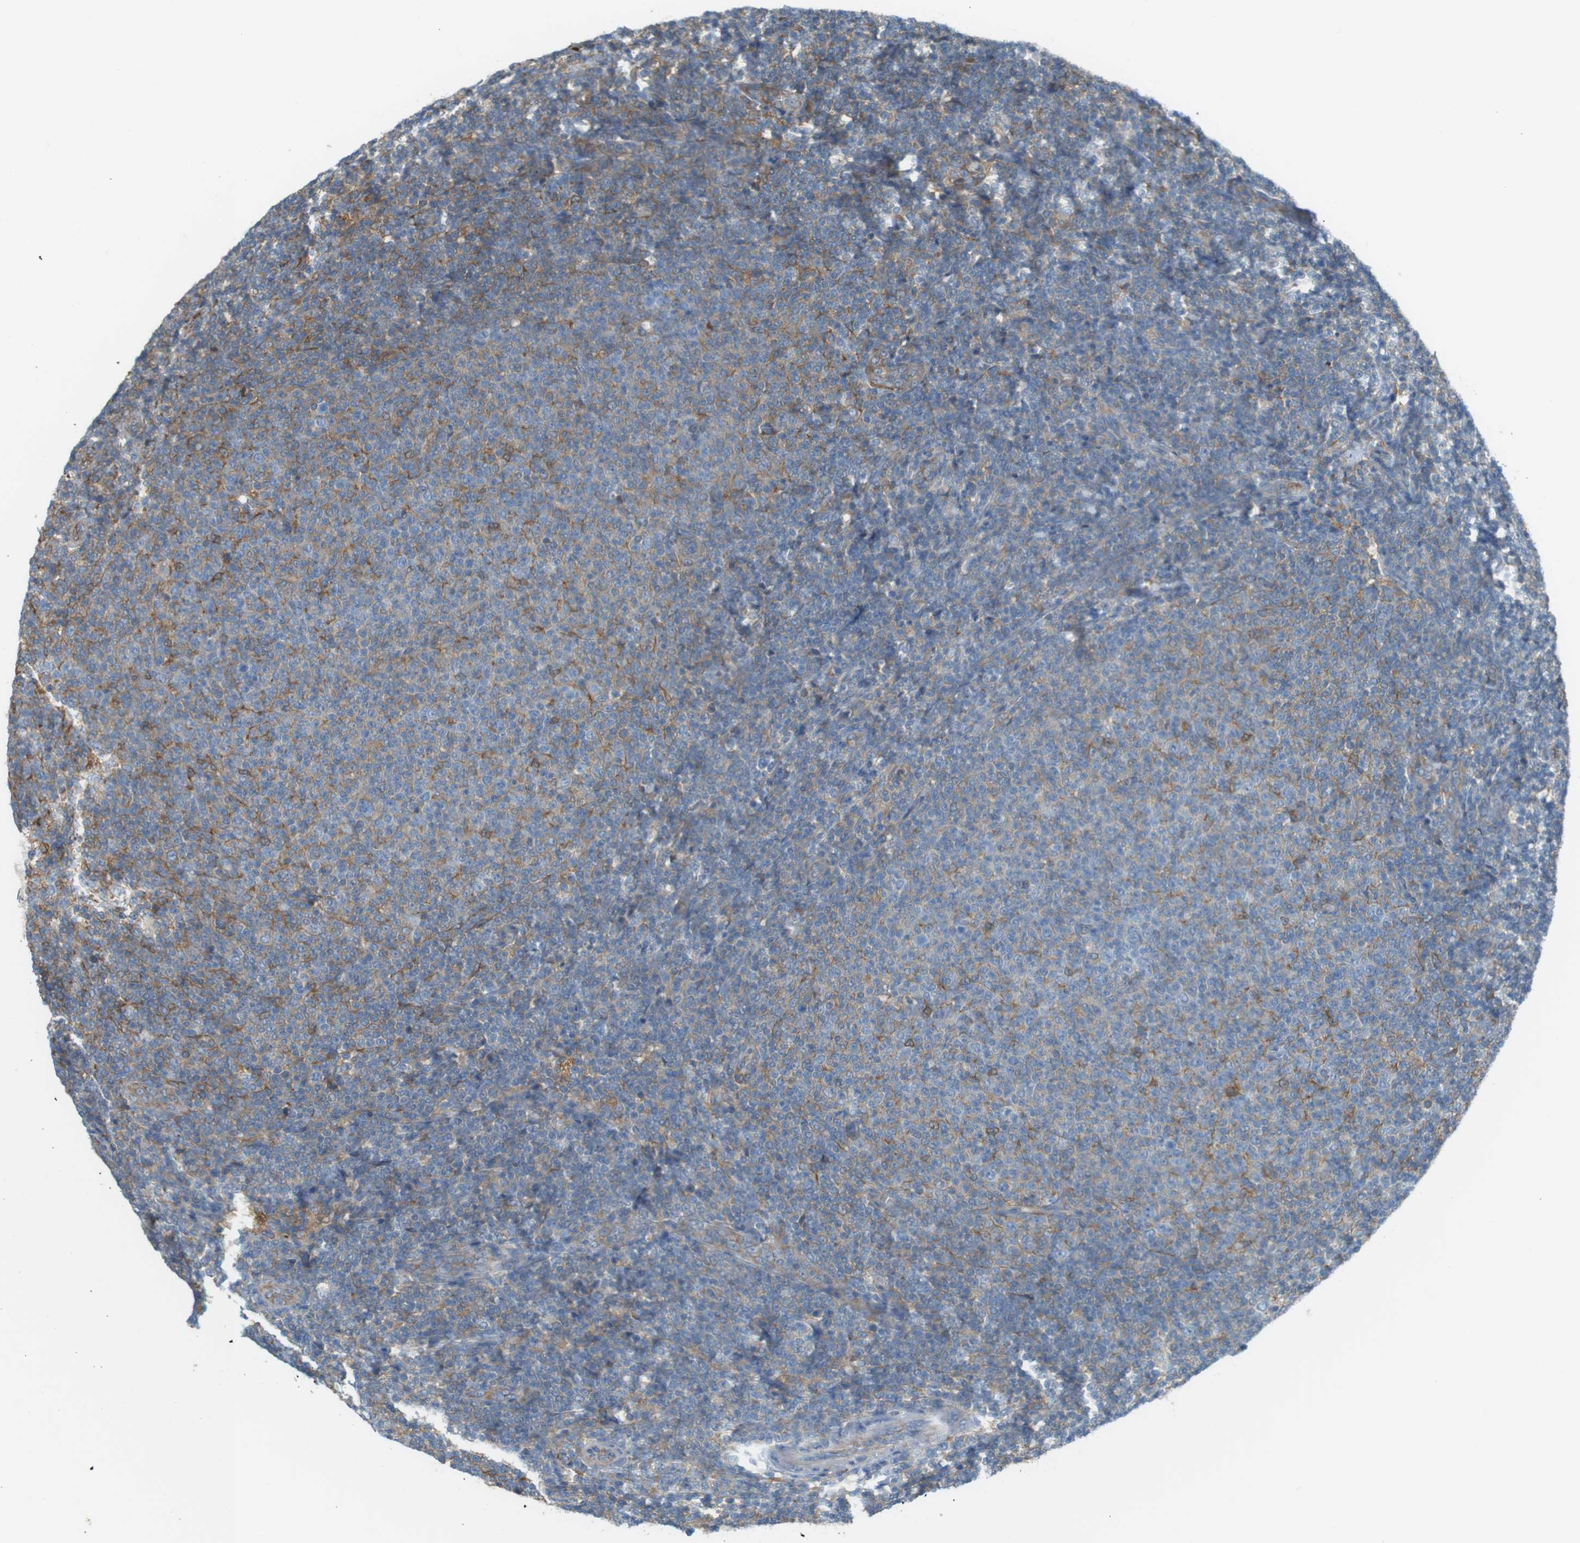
{"staining": {"intensity": "moderate", "quantity": "25%-75%", "location": "cytoplasmic/membranous"}, "tissue": "lymphoma", "cell_type": "Tumor cells", "image_type": "cancer", "snomed": [{"axis": "morphology", "description": "Malignant lymphoma, non-Hodgkin's type, Low grade"}, {"axis": "topography", "description": "Lymph node"}], "caption": "A micrograph of lymphoma stained for a protein displays moderate cytoplasmic/membranous brown staining in tumor cells.", "gene": "PEPD", "patient": {"sex": "male", "age": 66}}